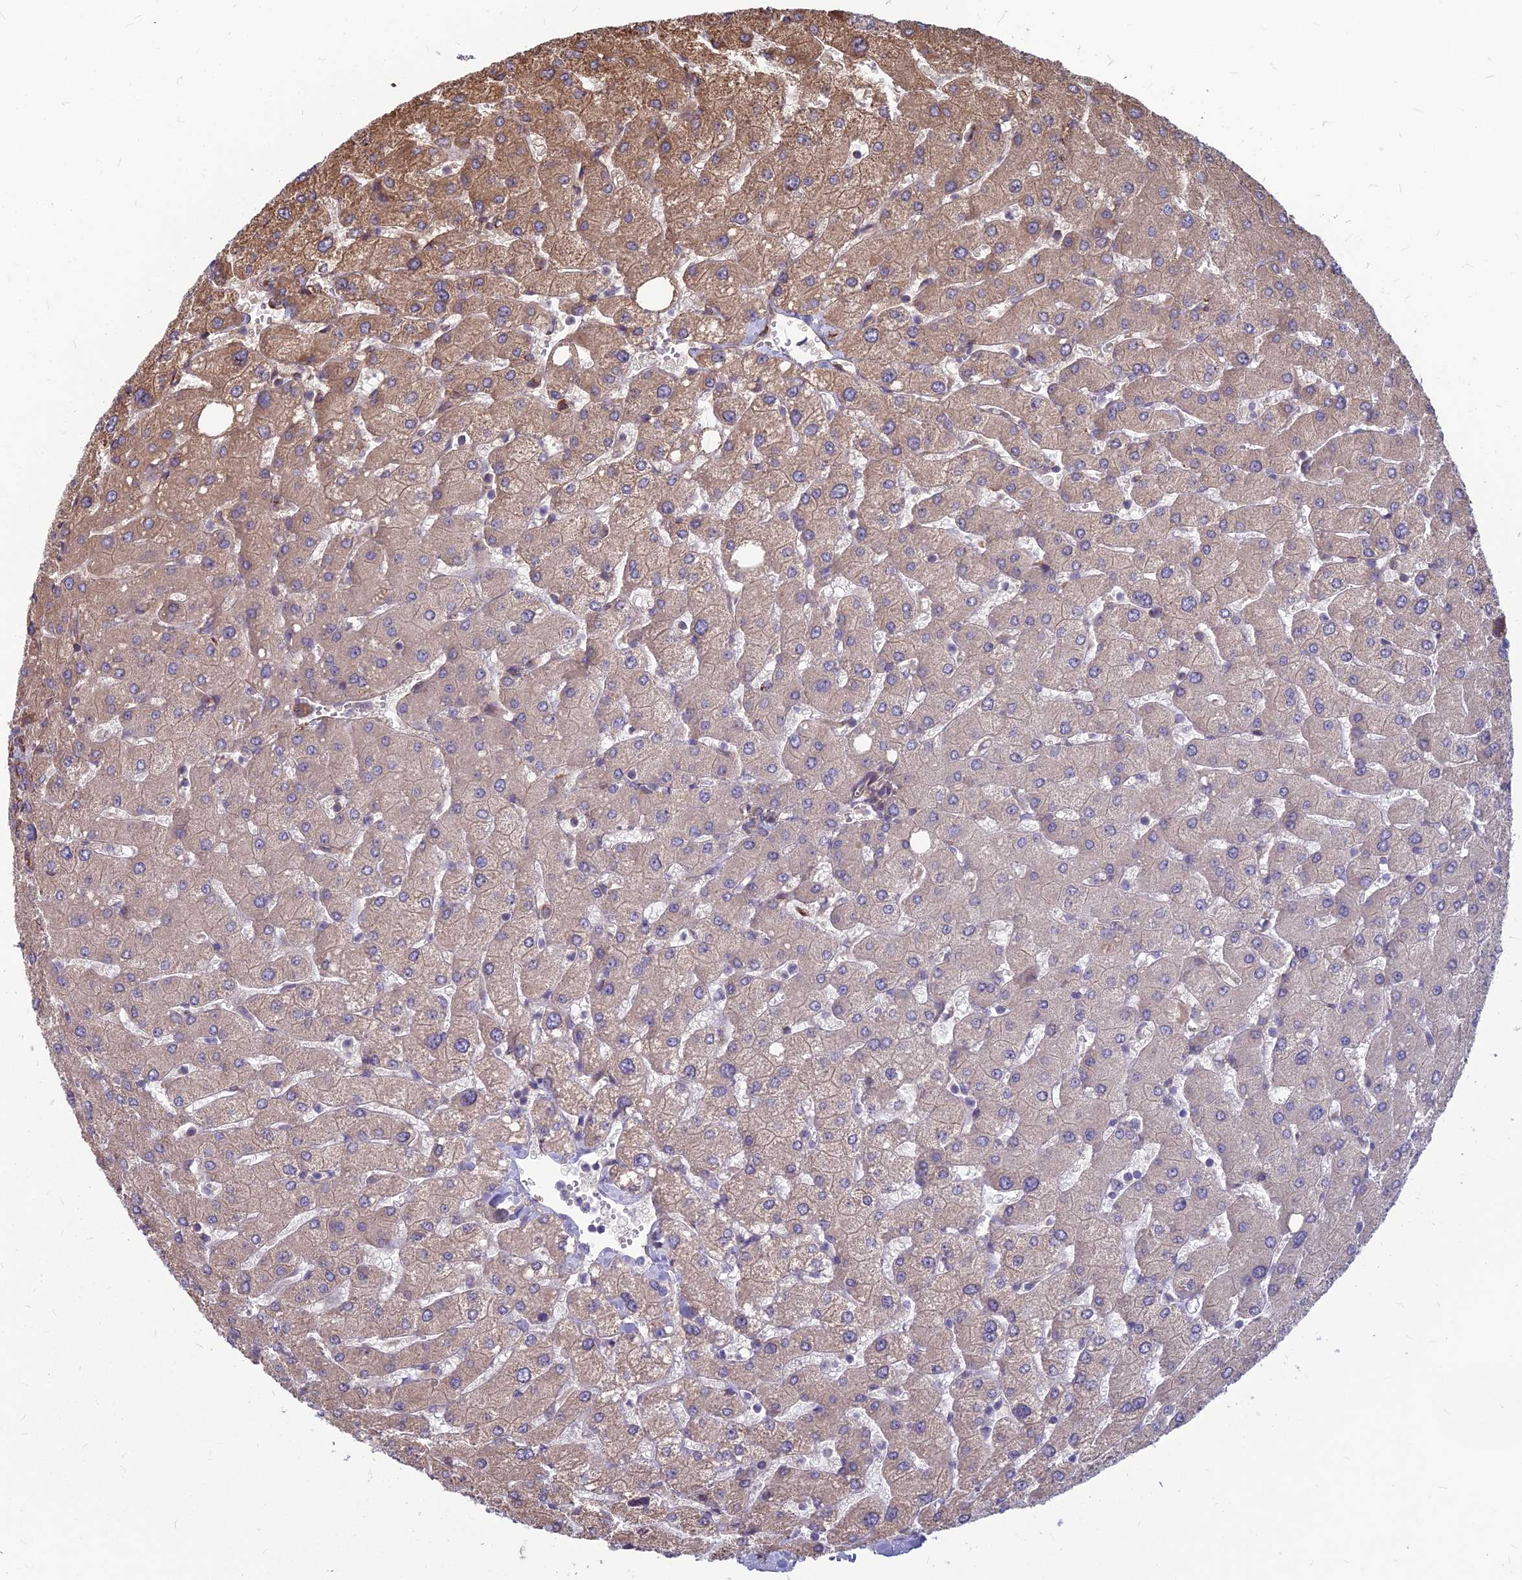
{"staining": {"intensity": "negative", "quantity": "none", "location": "none"}, "tissue": "liver", "cell_type": "Cholangiocytes", "image_type": "normal", "snomed": [{"axis": "morphology", "description": "Normal tissue, NOS"}, {"axis": "topography", "description": "Liver"}], "caption": "High power microscopy micrograph of an immunohistochemistry histopathology image of unremarkable liver, revealing no significant expression in cholangiocytes.", "gene": "LSM6", "patient": {"sex": "male", "age": 55}}